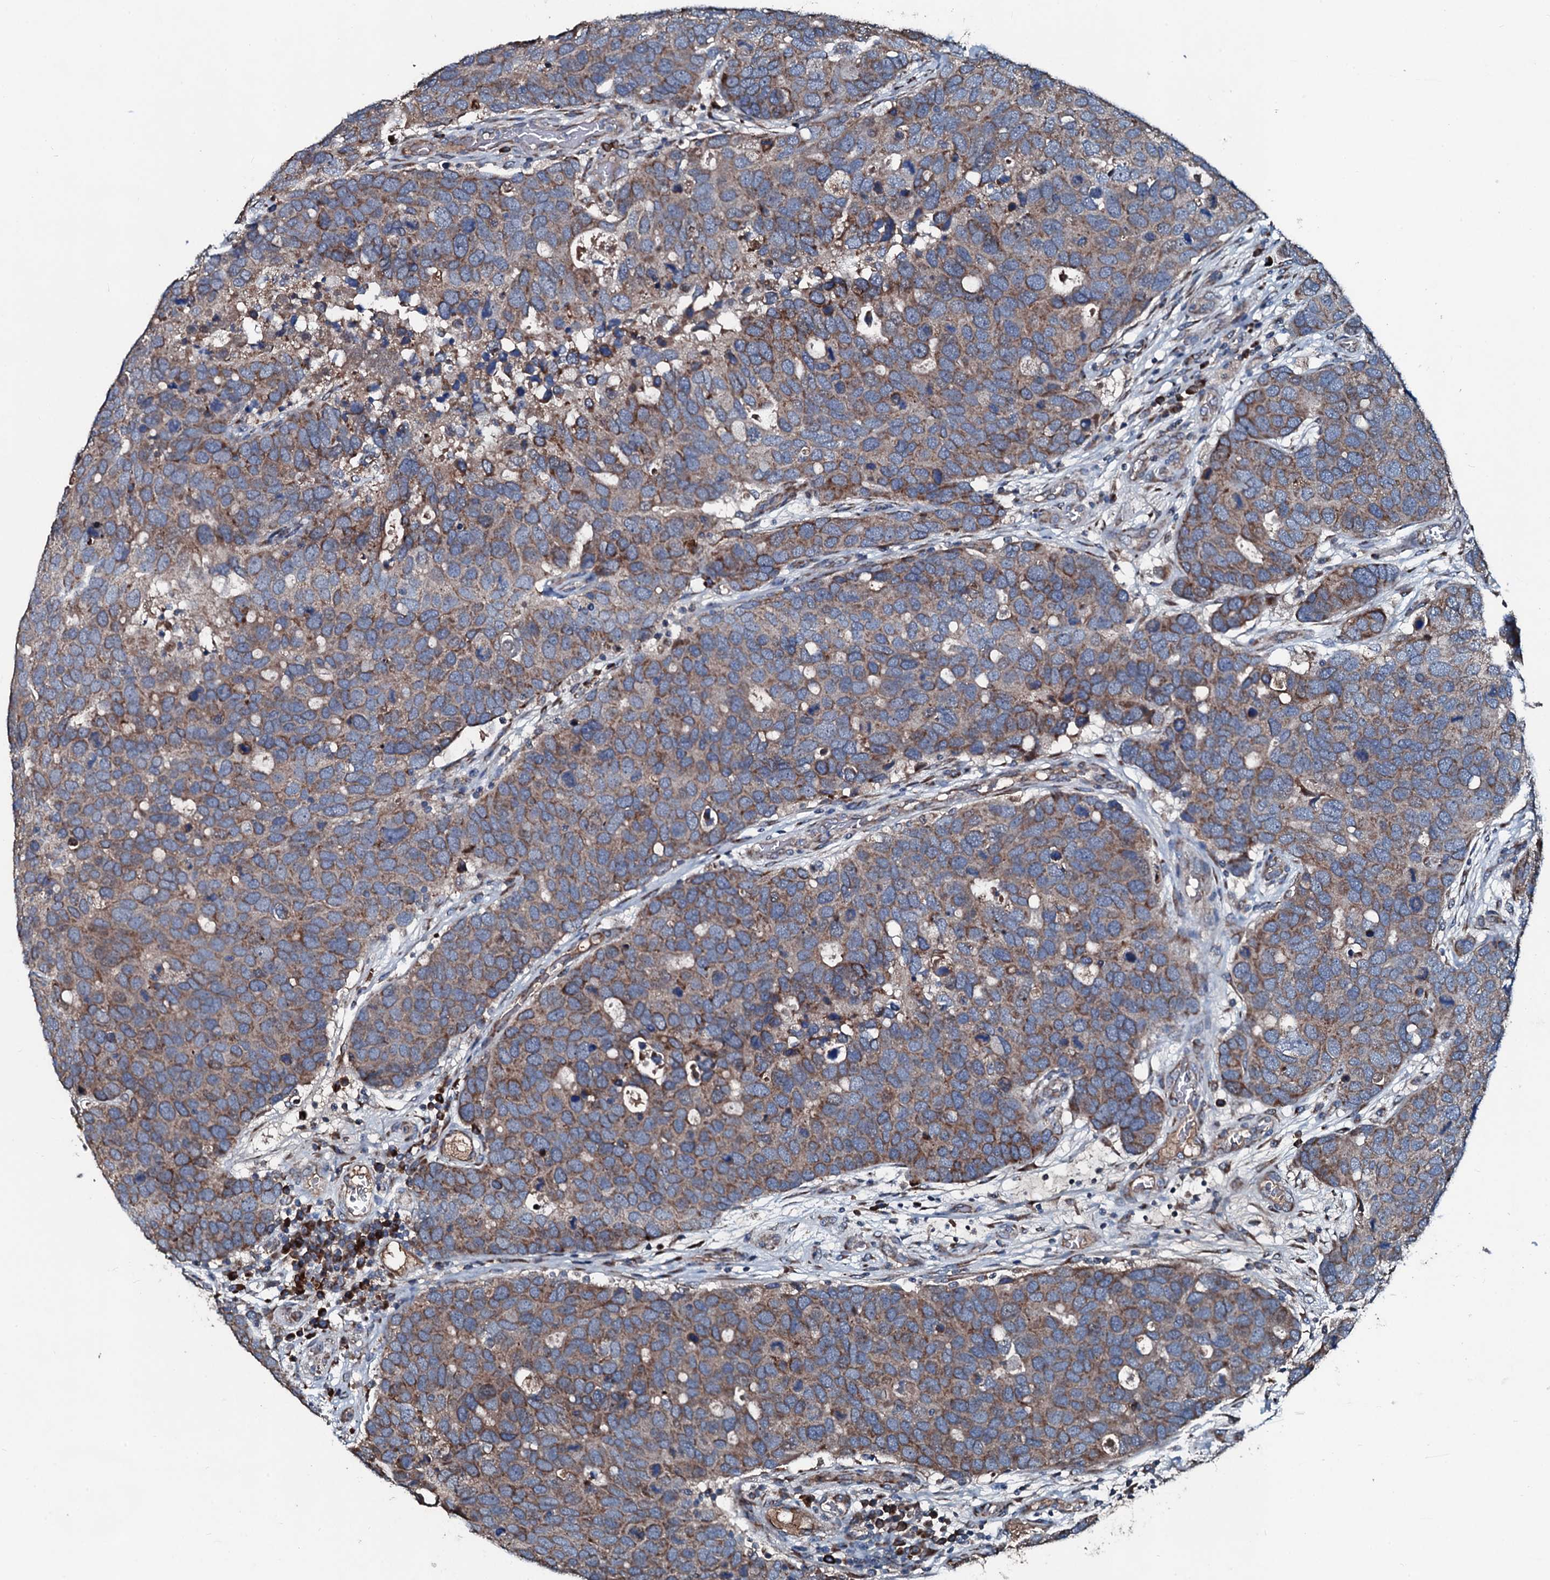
{"staining": {"intensity": "weak", "quantity": ">75%", "location": "cytoplasmic/membranous"}, "tissue": "breast cancer", "cell_type": "Tumor cells", "image_type": "cancer", "snomed": [{"axis": "morphology", "description": "Duct carcinoma"}, {"axis": "topography", "description": "Breast"}], "caption": "The micrograph exhibits immunohistochemical staining of breast cancer (infiltrating ductal carcinoma). There is weak cytoplasmic/membranous expression is appreciated in about >75% of tumor cells.", "gene": "ACSS3", "patient": {"sex": "female", "age": 83}}